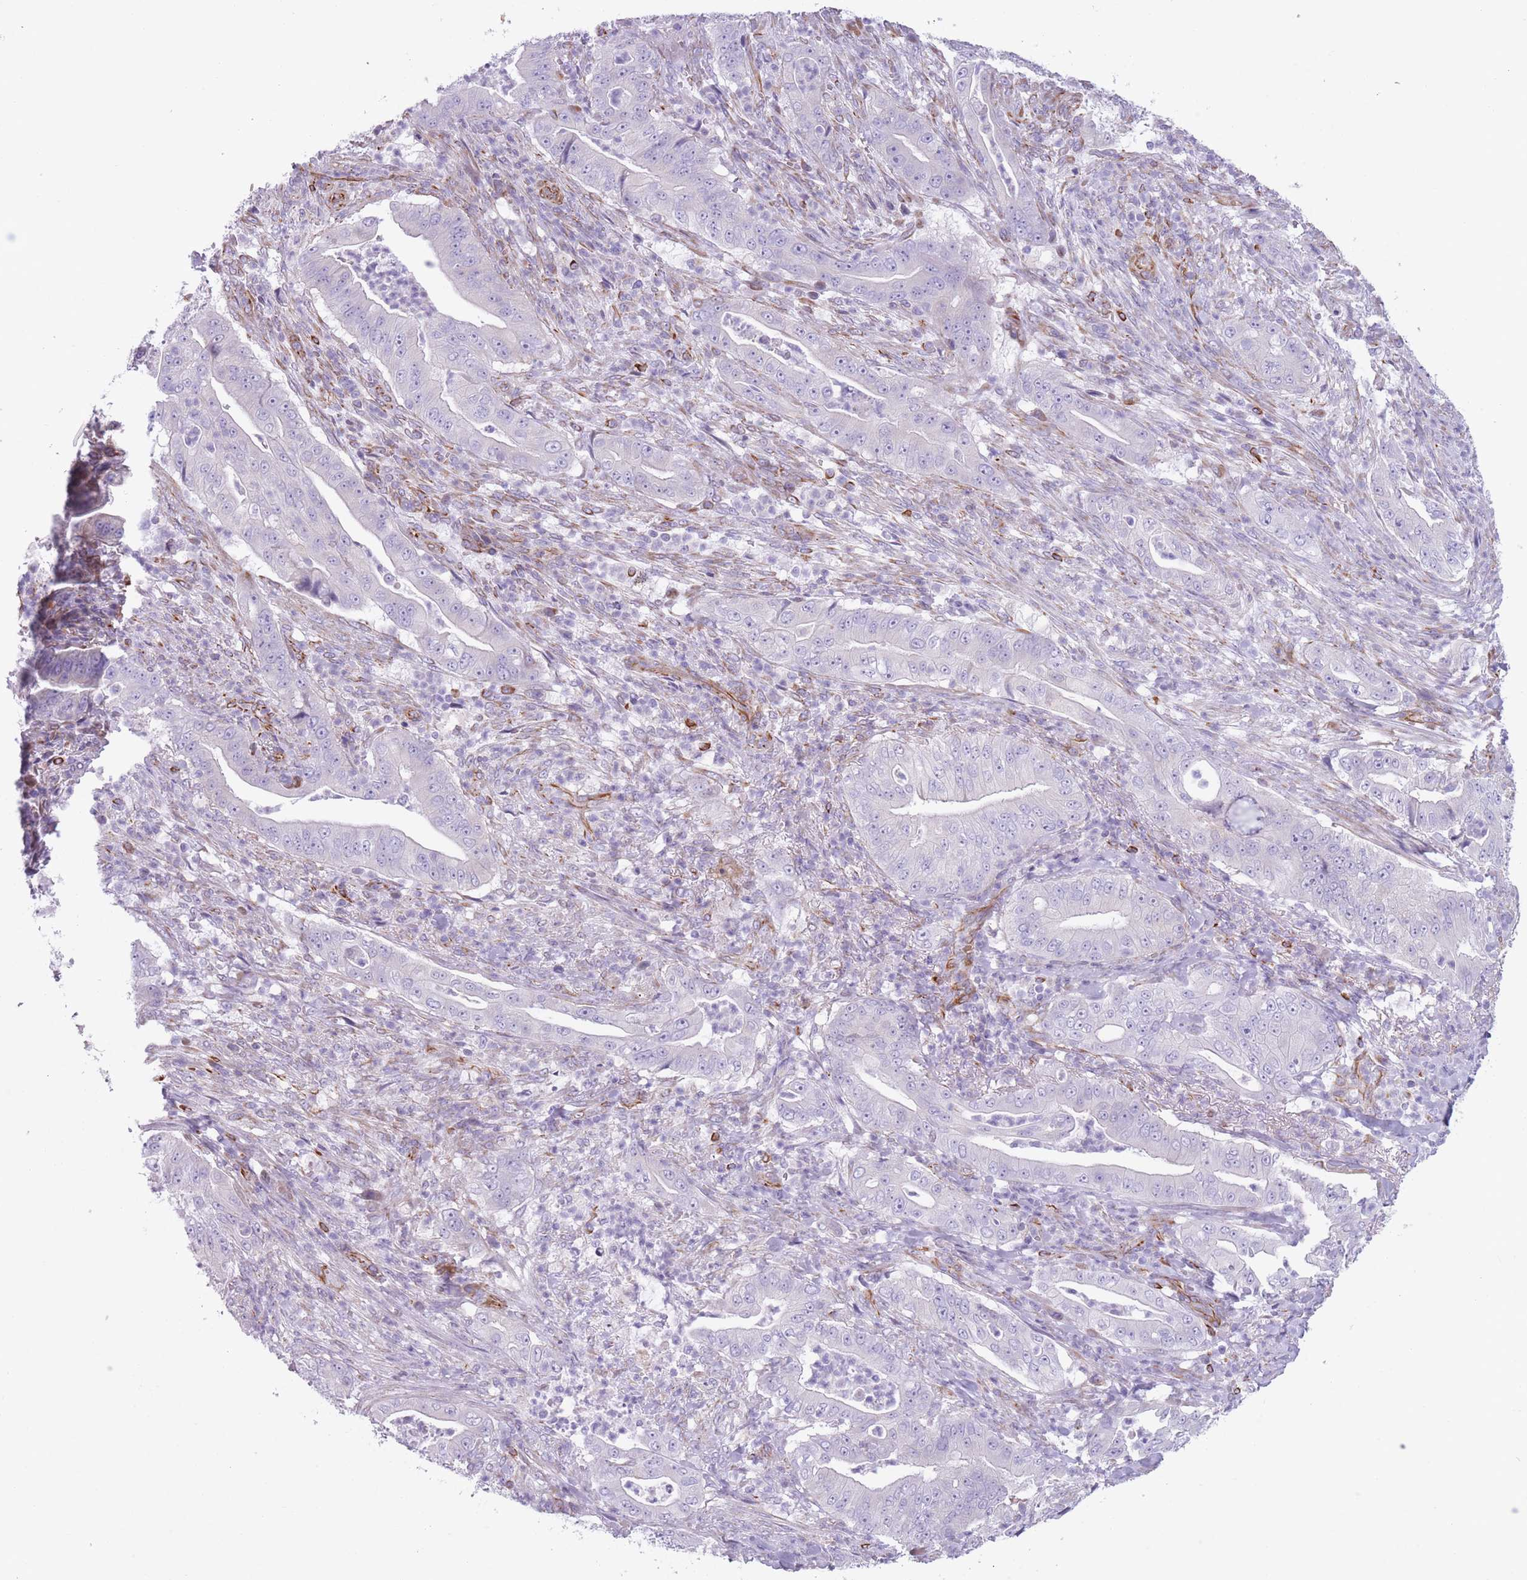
{"staining": {"intensity": "negative", "quantity": "none", "location": "none"}, "tissue": "pancreatic cancer", "cell_type": "Tumor cells", "image_type": "cancer", "snomed": [{"axis": "morphology", "description": "Adenocarcinoma, NOS"}, {"axis": "topography", "description": "Pancreas"}], "caption": "Immunohistochemistry histopathology image of human adenocarcinoma (pancreatic) stained for a protein (brown), which reveals no positivity in tumor cells.", "gene": "PTCD1", "patient": {"sex": "male", "age": 71}}